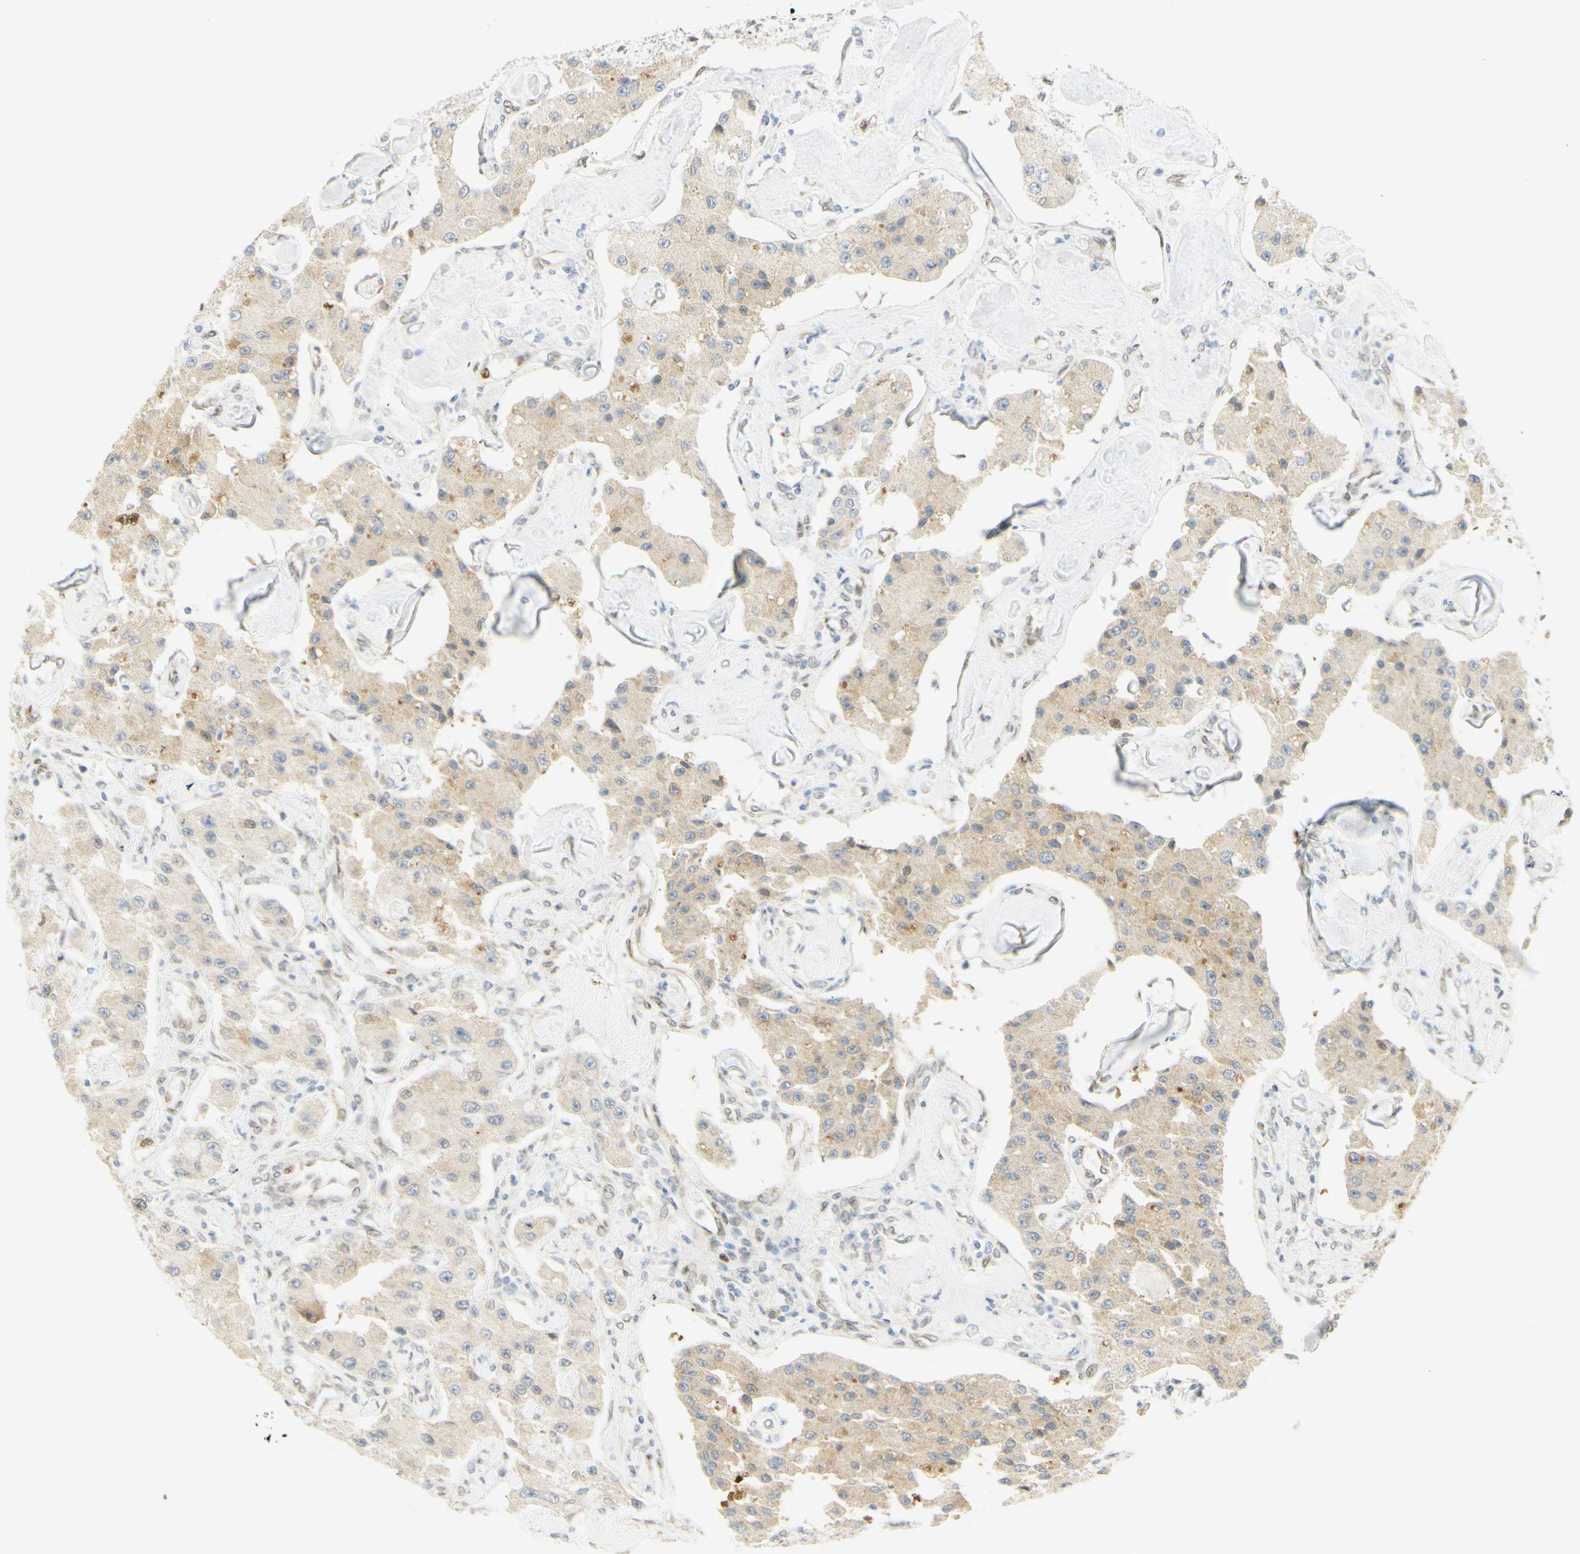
{"staining": {"intensity": "weak", "quantity": ">75%", "location": "cytoplasmic/membranous"}, "tissue": "carcinoid", "cell_type": "Tumor cells", "image_type": "cancer", "snomed": [{"axis": "morphology", "description": "Carcinoid, malignant, NOS"}, {"axis": "topography", "description": "Pancreas"}], "caption": "This is an image of immunohistochemistry staining of carcinoid (malignant), which shows weak expression in the cytoplasmic/membranous of tumor cells.", "gene": "E2F1", "patient": {"sex": "male", "age": 41}}